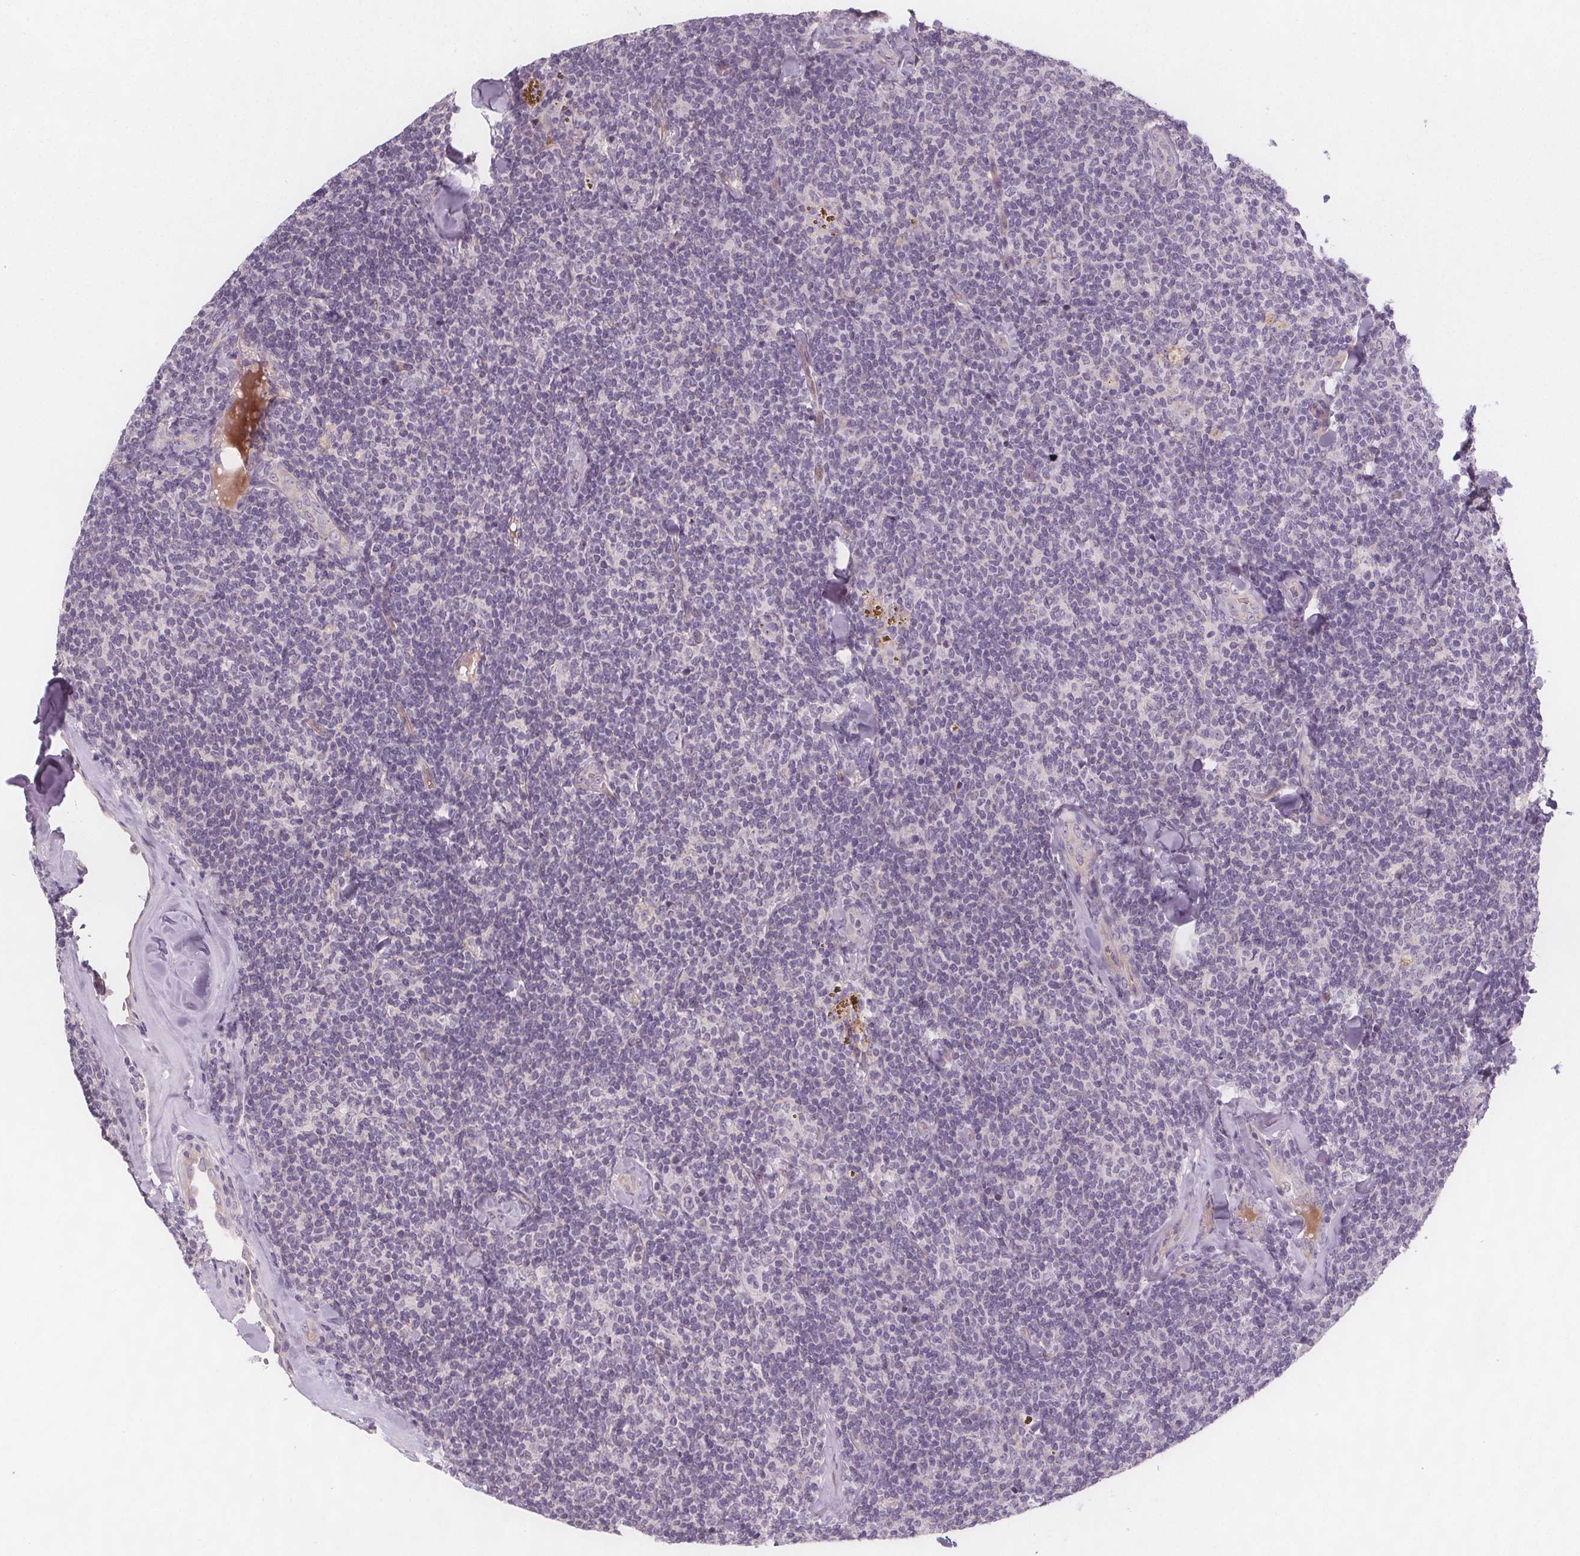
{"staining": {"intensity": "negative", "quantity": "none", "location": "none"}, "tissue": "lymphoma", "cell_type": "Tumor cells", "image_type": "cancer", "snomed": [{"axis": "morphology", "description": "Malignant lymphoma, non-Hodgkin's type, Low grade"}, {"axis": "topography", "description": "Lymph node"}], "caption": "Immunohistochemistry micrograph of human malignant lymphoma, non-Hodgkin's type (low-grade) stained for a protein (brown), which exhibits no positivity in tumor cells.", "gene": "VNN1", "patient": {"sex": "female", "age": 56}}